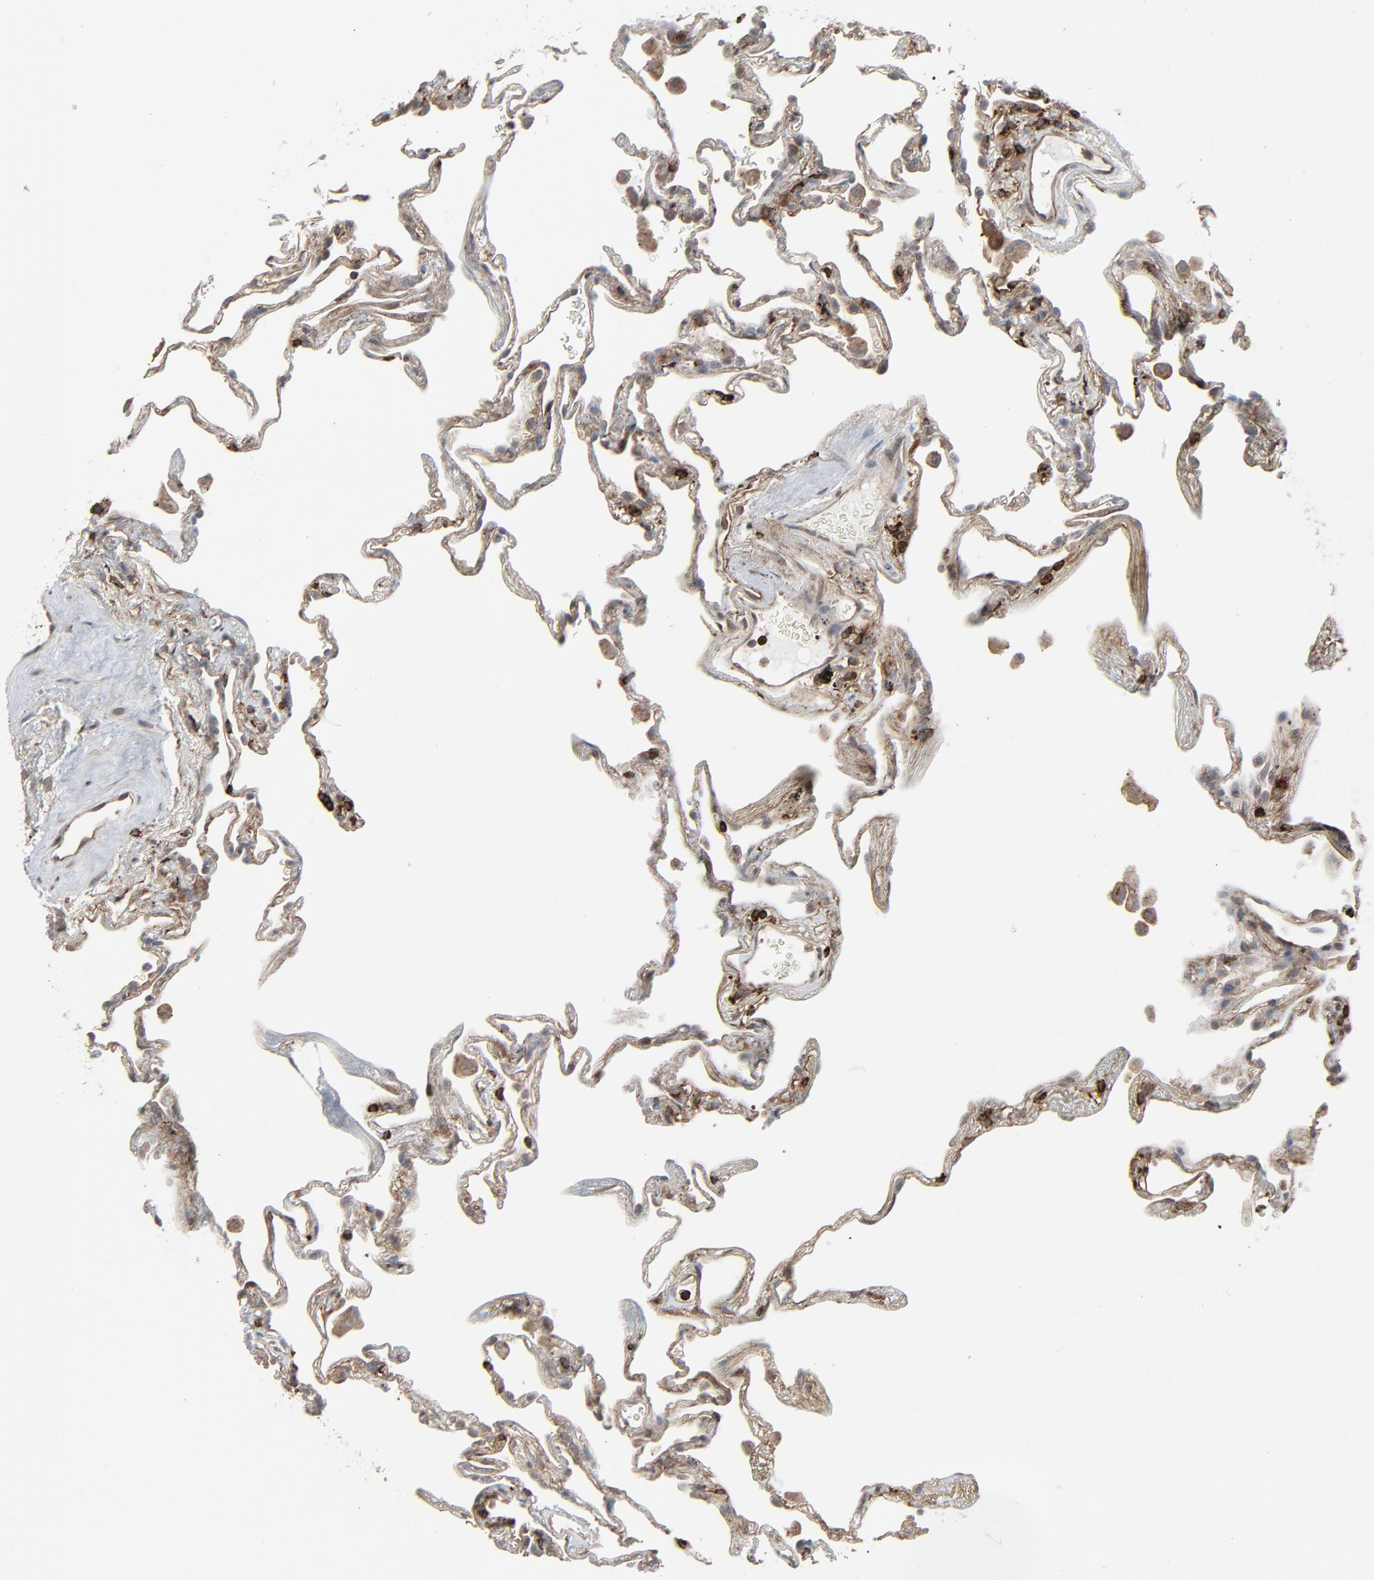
{"staining": {"intensity": "negative", "quantity": "none", "location": "none"}, "tissue": "lung", "cell_type": "Alveolar cells", "image_type": "normal", "snomed": [{"axis": "morphology", "description": "Normal tissue, NOS"}, {"axis": "morphology", "description": "Inflammation, NOS"}, {"axis": "topography", "description": "Lung"}], "caption": "Histopathology image shows no significant protein expression in alveolar cells of normal lung.", "gene": "OPTN", "patient": {"sex": "male", "age": 69}}